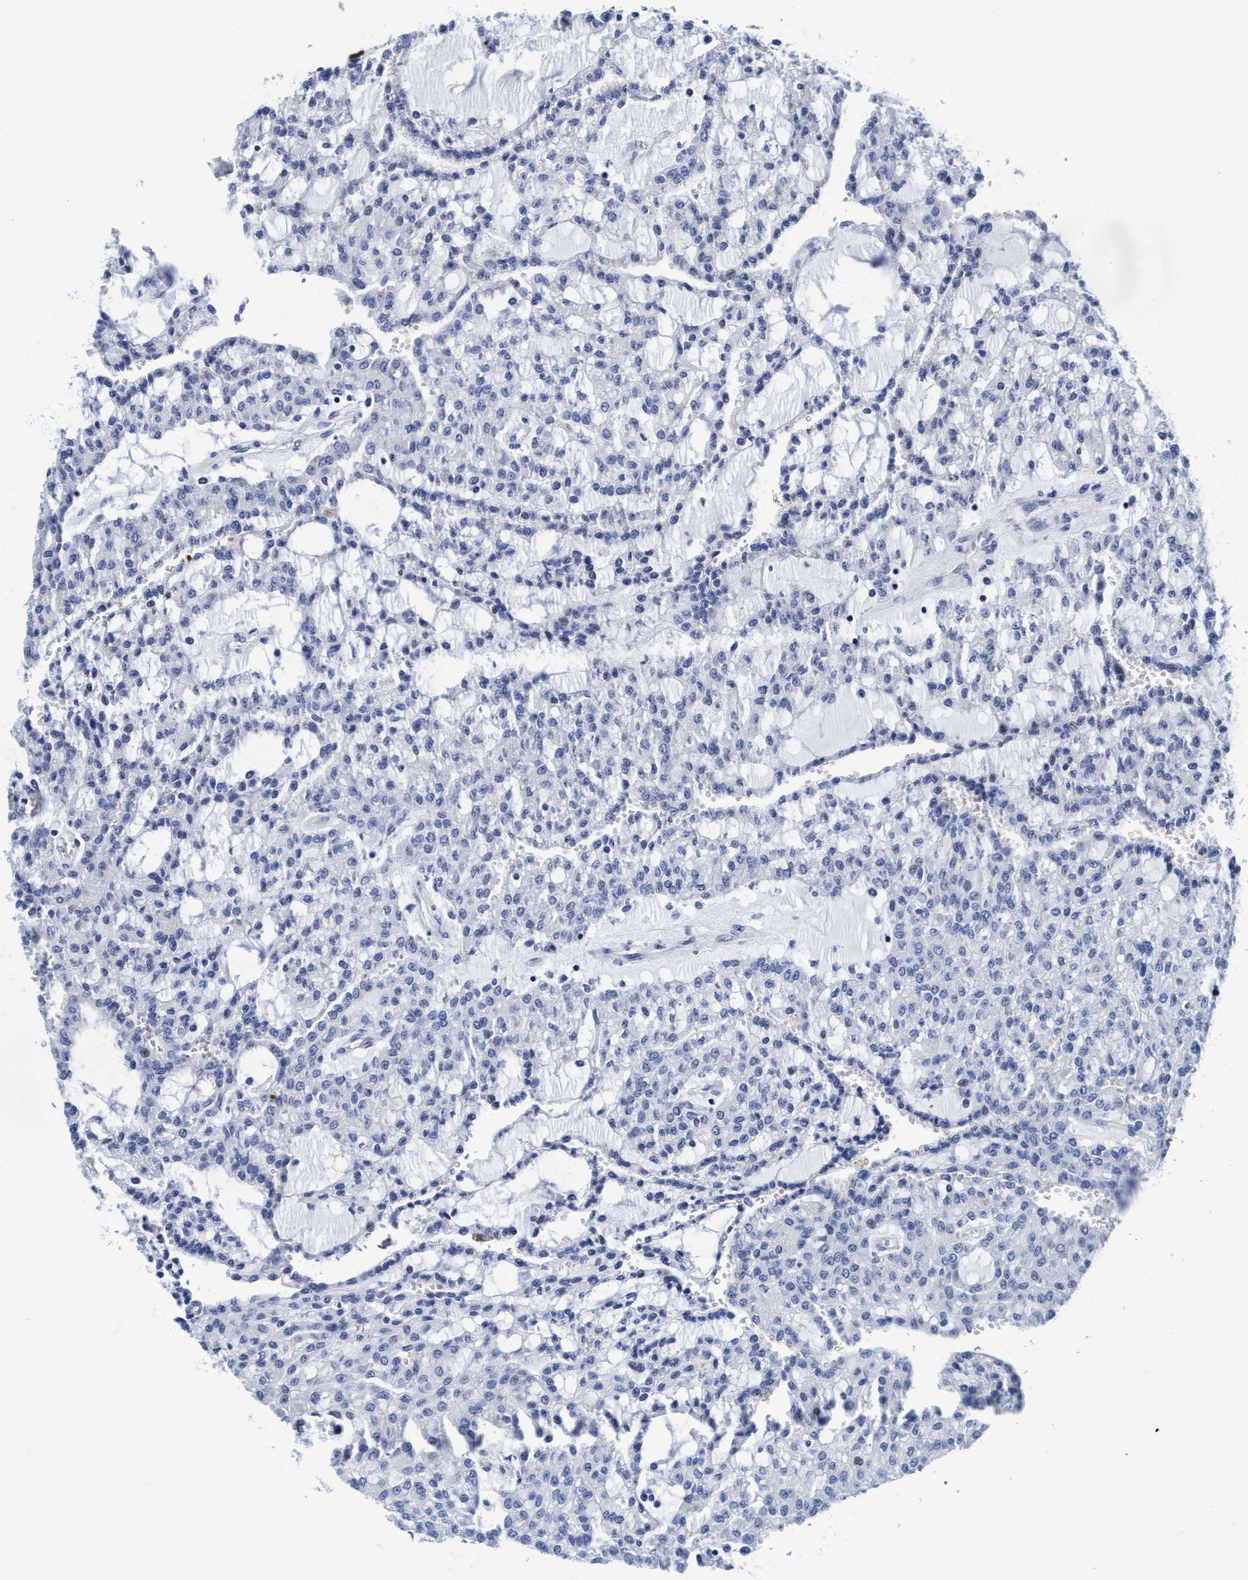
{"staining": {"intensity": "negative", "quantity": "none", "location": "none"}, "tissue": "renal cancer", "cell_type": "Tumor cells", "image_type": "cancer", "snomed": [{"axis": "morphology", "description": "Adenocarcinoma, NOS"}, {"axis": "topography", "description": "Kidney"}], "caption": "The image exhibits no significant staining in tumor cells of renal adenocarcinoma.", "gene": "ARSG", "patient": {"sex": "male", "age": 63}}